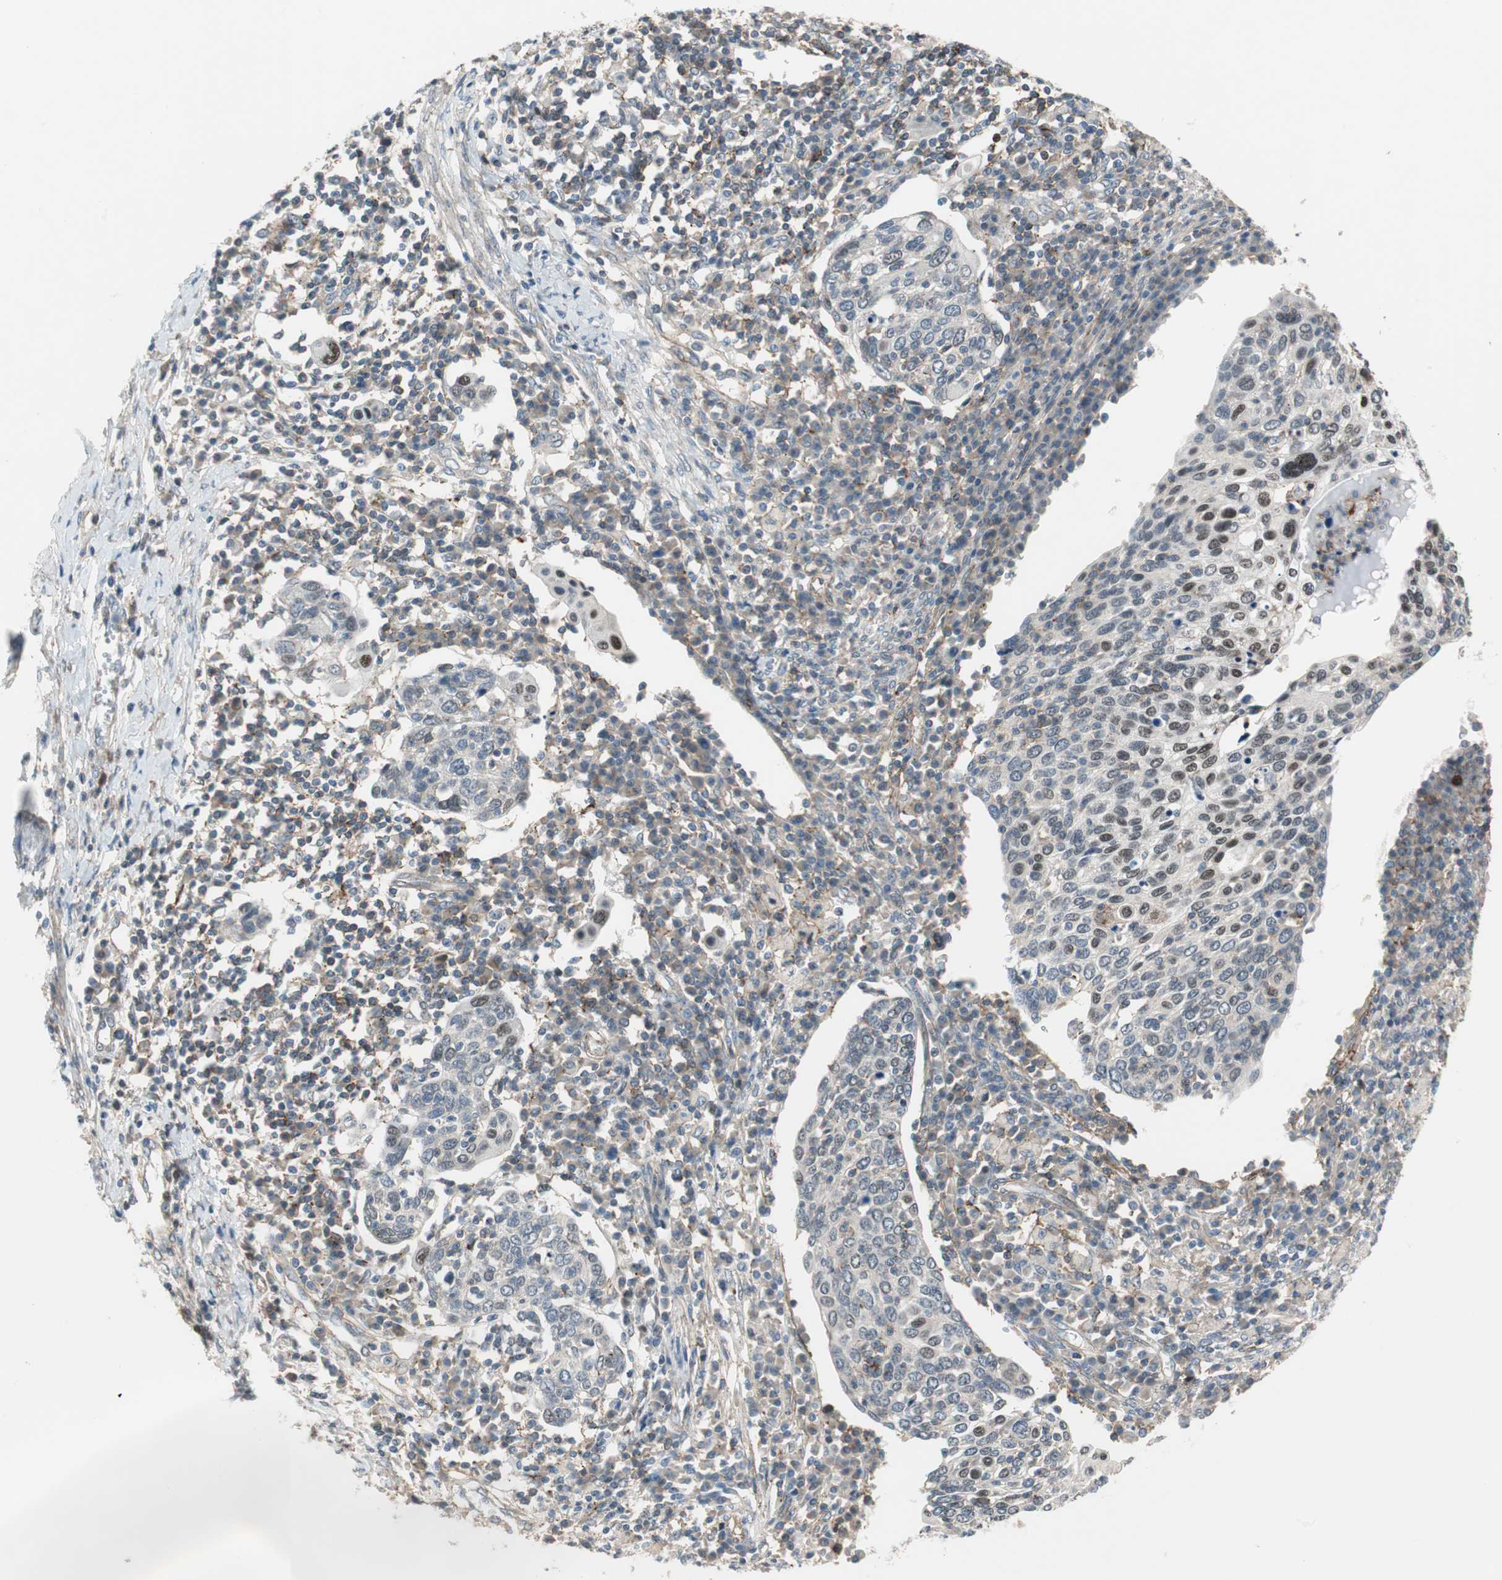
{"staining": {"intensity": "moderate", "quantity": "<25%", "location": "cytoplasmic/membranous,nuclear"}, "tissue": "cervical cancer", "cell_type": "Tumor cells", "image_type": "cancer", "snomed": [{"axis": "morphology", "description": "Squamous cell carcinoma, NOS"}, {"axis": "topography", "description": "Cervix"}], "caption": "Cervical squamous cell carcinoma stained with a brown dye shows moderate cytoplasmic/membranous and nuclear positive staining in approximately <25% of tumor cells.", "gene": "GRHL1", "patient": {"sex": "female", "age": 40}}